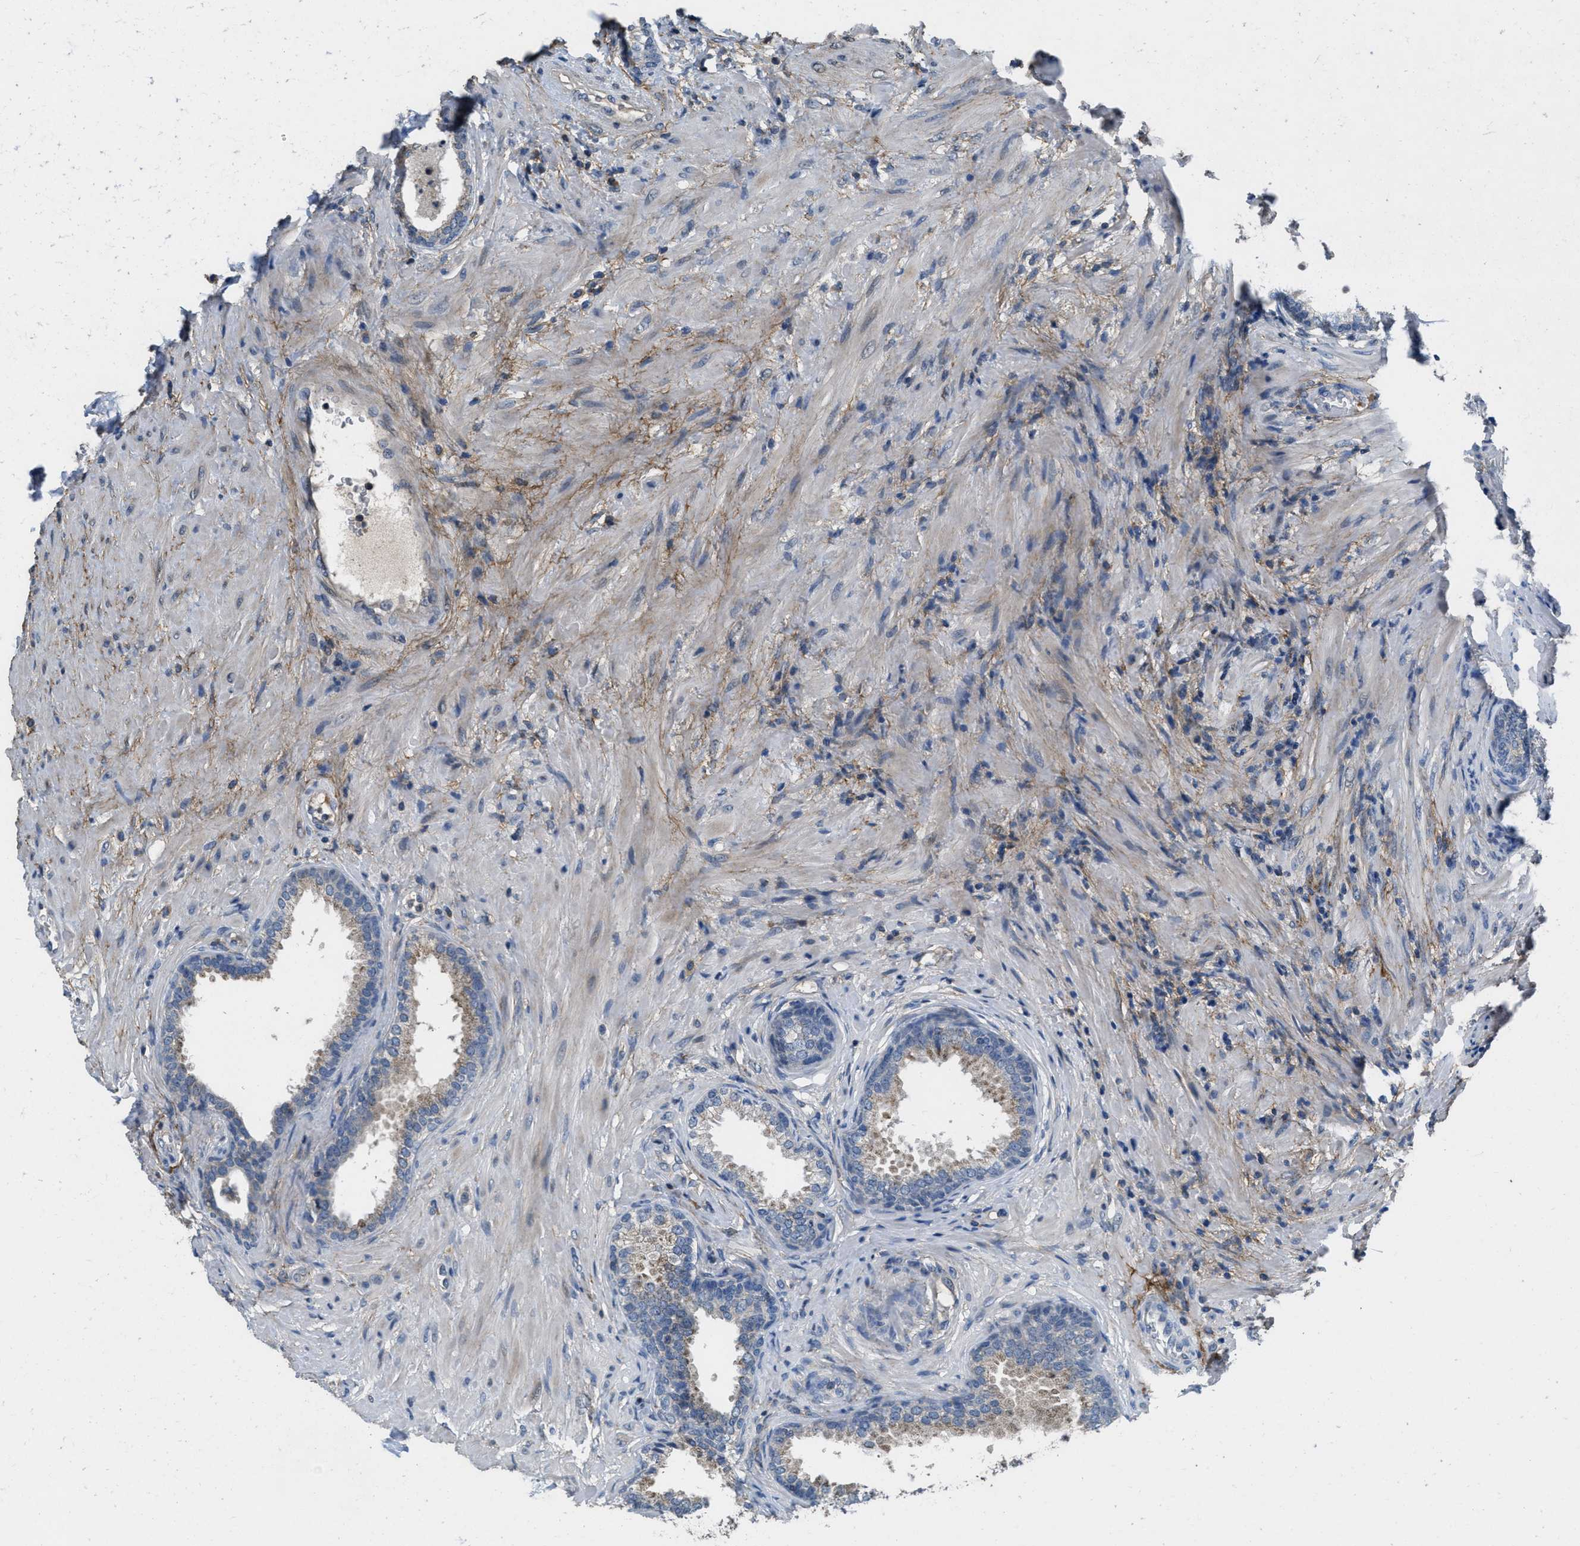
{"staining": {"intensity": "negative", "quantity": "none", "location": "none"}, "tissue": "prostate", "cell_type": "Glandular cells", "image_type": "normal", "snomed": [{"axis": "morphology", "description": "Normal tissue, NOS"}, {"axis": "topography", "description": "Prostate"}], "caption": "IHC histopathology image of normal prostate: prostate stained with DAB demonstrates no significant protein expression in glandular cells.", "gene": "DGKE", "patient": {"sex": "male", "age": 76}}